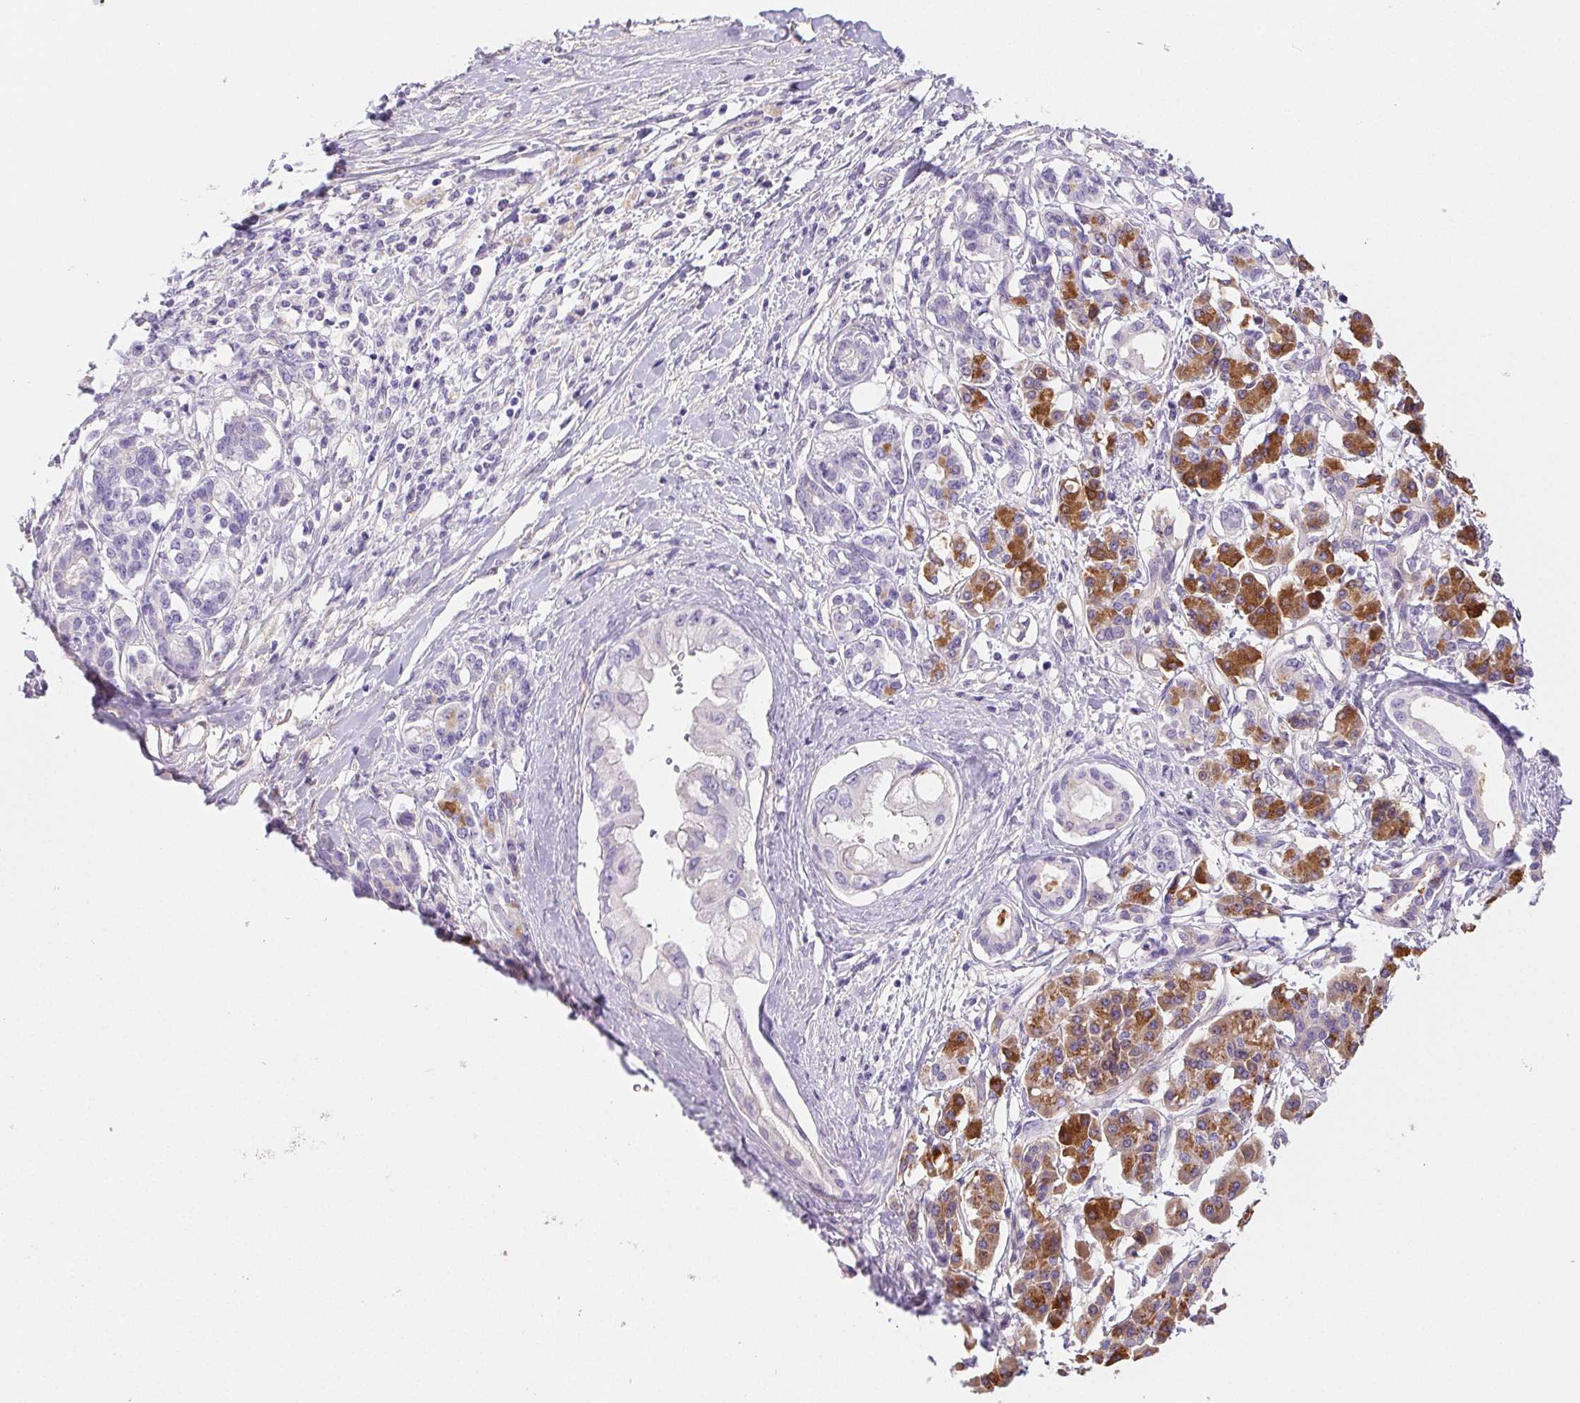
{"staining": {"intensity": "weak", "quantity": "<25%", "location": "cytoplasmic/membranous"}, "tissue": "pancreatic cancer", "cell_type": "Tumor cells", "image_type": "cancer", "snomed": [{"axis": "morphology", "description": "Adenocarcinoma, NOS"}, {"axis": "topography", "description": "Pancreas"}], "caption": "Immunohistochemical staining of adenocarcinoma (pancreatic) reveals no significant expression in tumor cells. (DAB (3,3'-diaminobenzidine) immunohistochemistry (IHC), high magnification).", "gene": "PNLIP", "patient": {"sex": "female", "age": 56}}